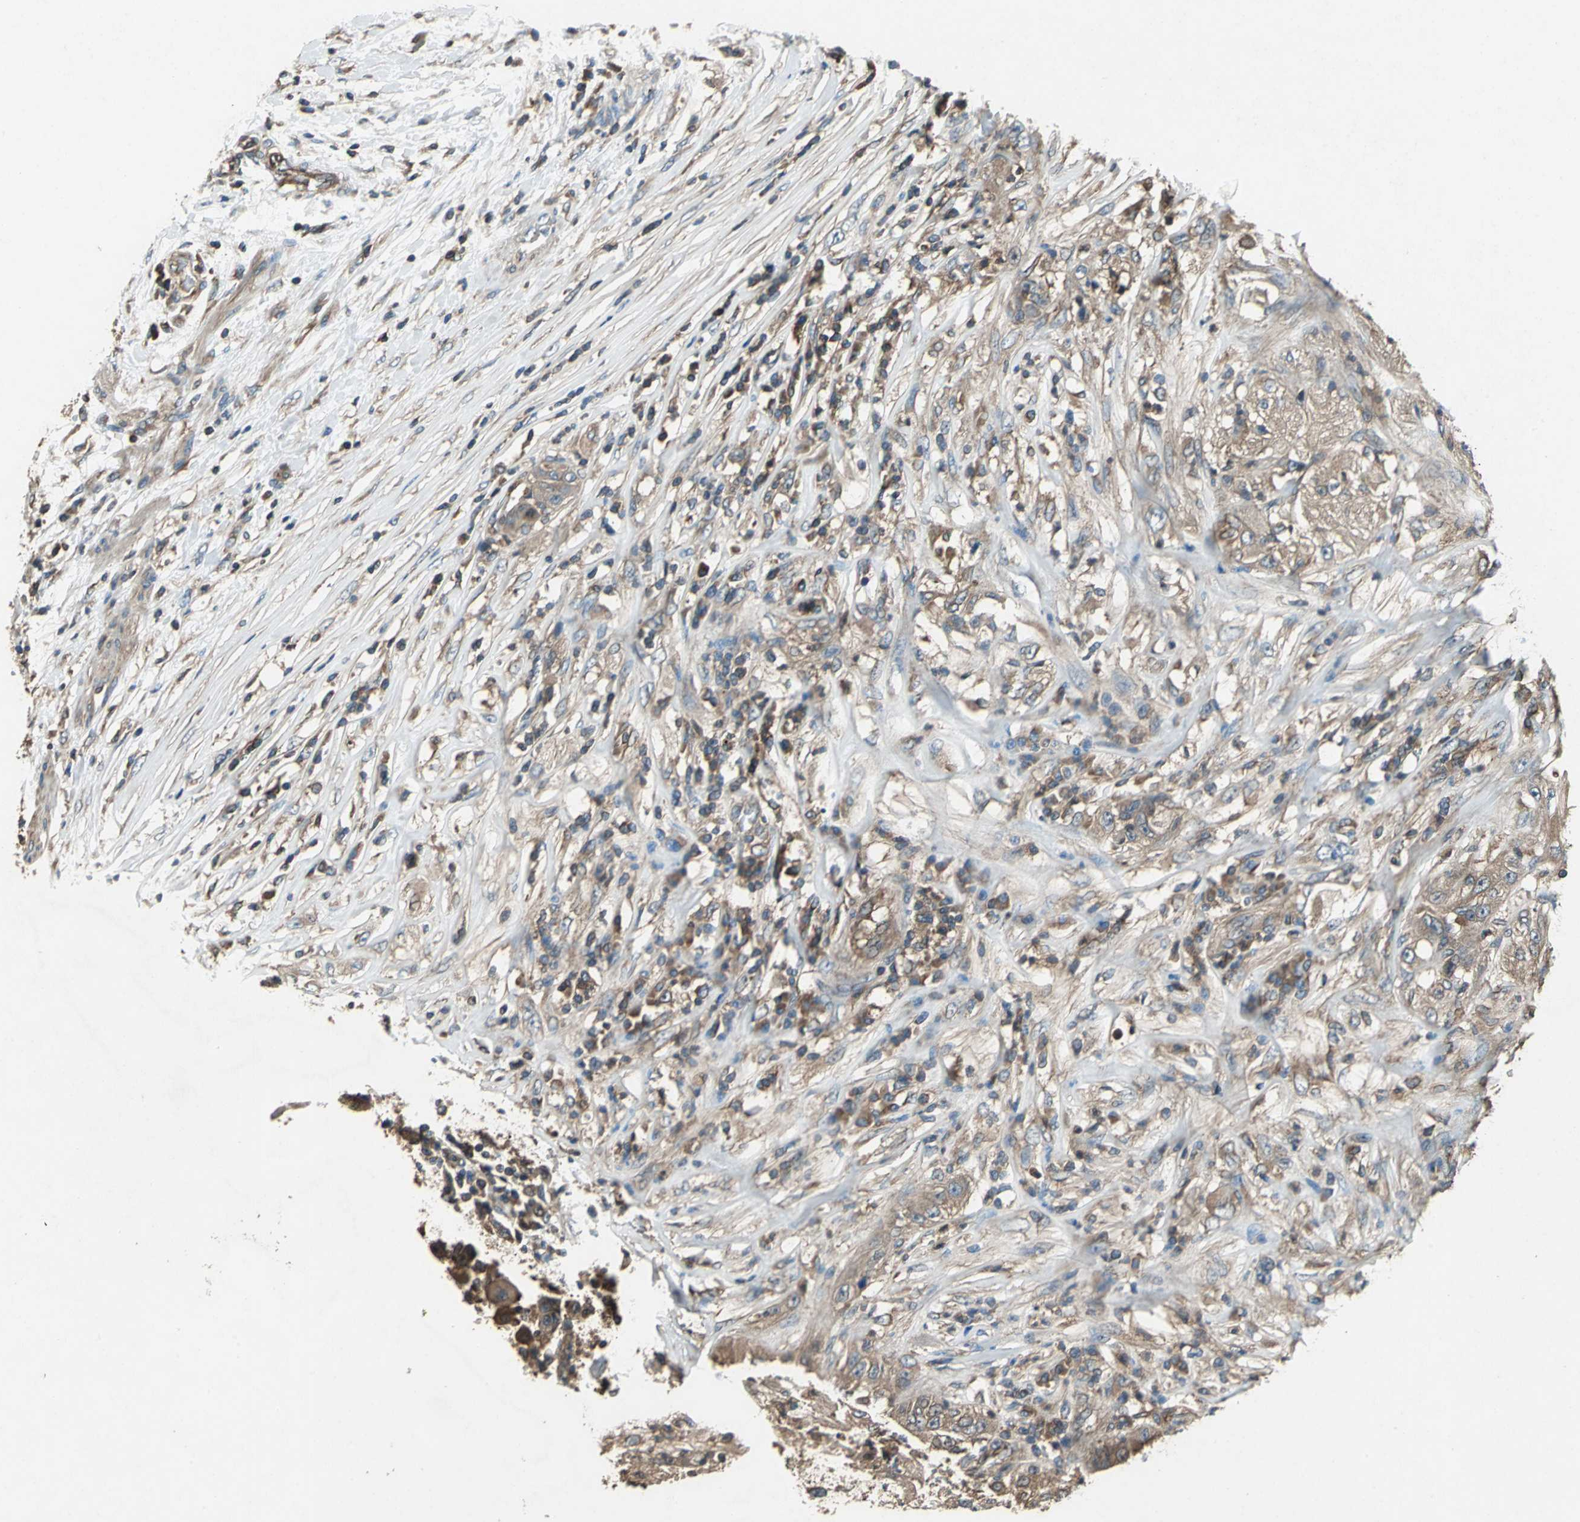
{"staining": {"intensity": "moderate", "quantity": ">75%", "location": "cytoplasmic/membranous"}, "tissue": "lung cancer", "cell_type": "Tumor cells", "image_type": "cancer", "snomed": [{"axis": "morphology", "description": "Inflammation, NOS"}, {"axis": "morphology", "description": "Squamous cell carcinoma, NOS"}, {"axis": "topography", "description": "Lymph node"}, {"axis": "topography", "description": "Soft tissue"}, {"axis": "topography", "description": "Lung"}], "caption": "A photomicrograph of lung cancer stained for a protein reveals moderate cytoplasmic/membranous brown staining in tumor cells.", "gene": "CAPN1", "patient": {"sex": "male", "age": 66}}